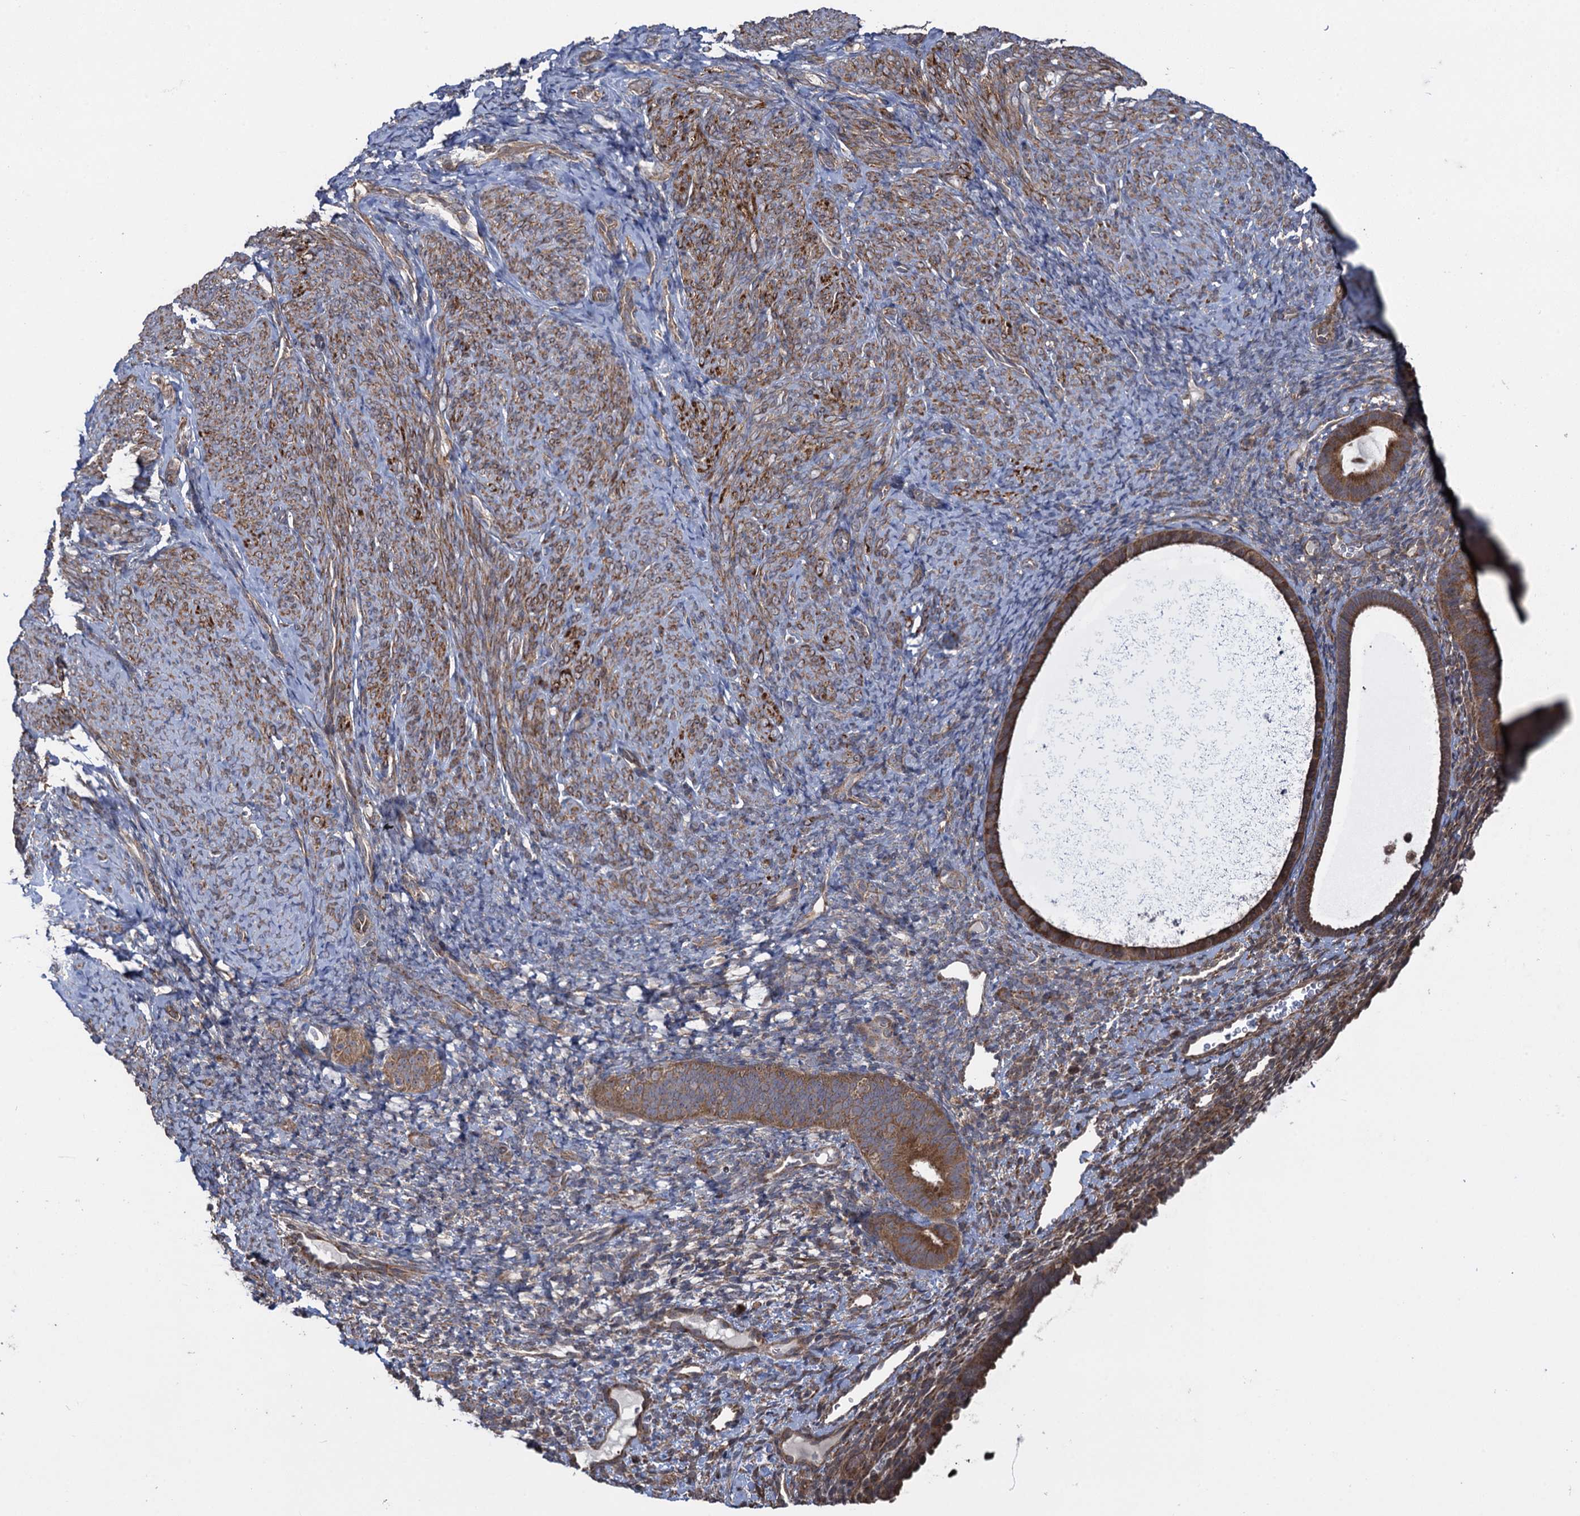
{"staining": {"intensity": "weak", "quantity": "<25%", "location": "cytoplasmic/membranous"}, "tissue": "endometrium", "cell_type": "Cells in endometrial stroma", "image_type": "normal", "snomed": [{"axis": "morphology", "description": "Normal tissue, NOS"}, {"axis": "topography", "description": "Endometrium"}], "caption": "IHC of benign human endometrium displays no expression in cells in endometrial stroma. (Brightfield microscopy of DAB (3,3'-diaminobenzidine) immunohistochemistry (IHC) at high magnification).", "gene": "HAUS1", "patient": {"sex": "female", "age": 65}}